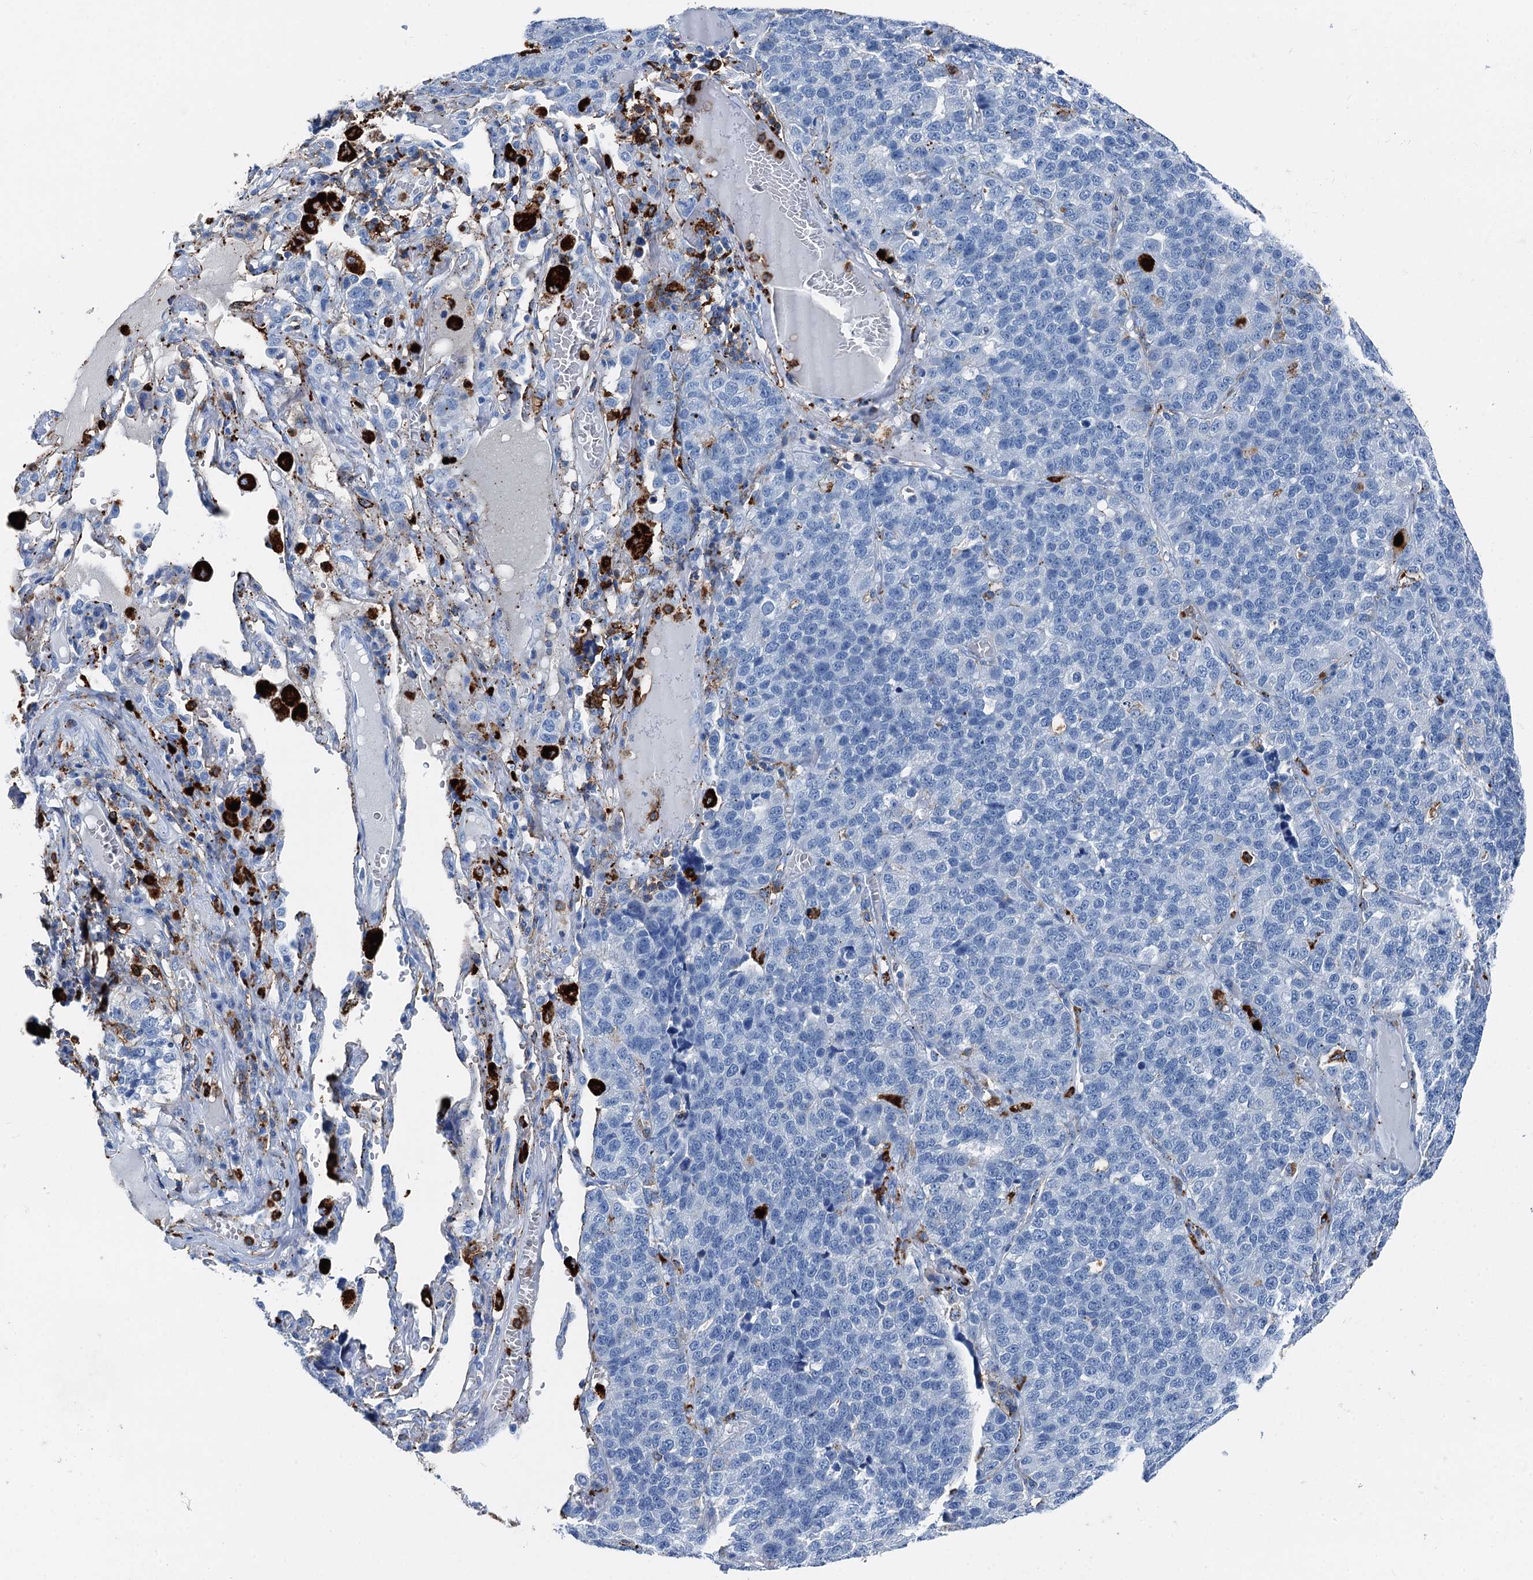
{"staining": {"intensity": "negative", "quantity": "none", "location": "none"}, "tissue": "lung cancer", "cell_type": "Tumor cells", "image_type": "cancer", "snomed": [{"axis": "morphology", "description": "Adenocarcinoma, NOS"}, {"axis": "topography", "description": "Lung"}], "caption": "The micrograph displays no significant staining in tumor cells of lung cancer (adenocarcinoma). (DAB (3,3'-diaminobenzidine) immunohistochemistry, high magnification).", "gene": "PLAC8", "patient": {"sex": "male", "age": 49}}